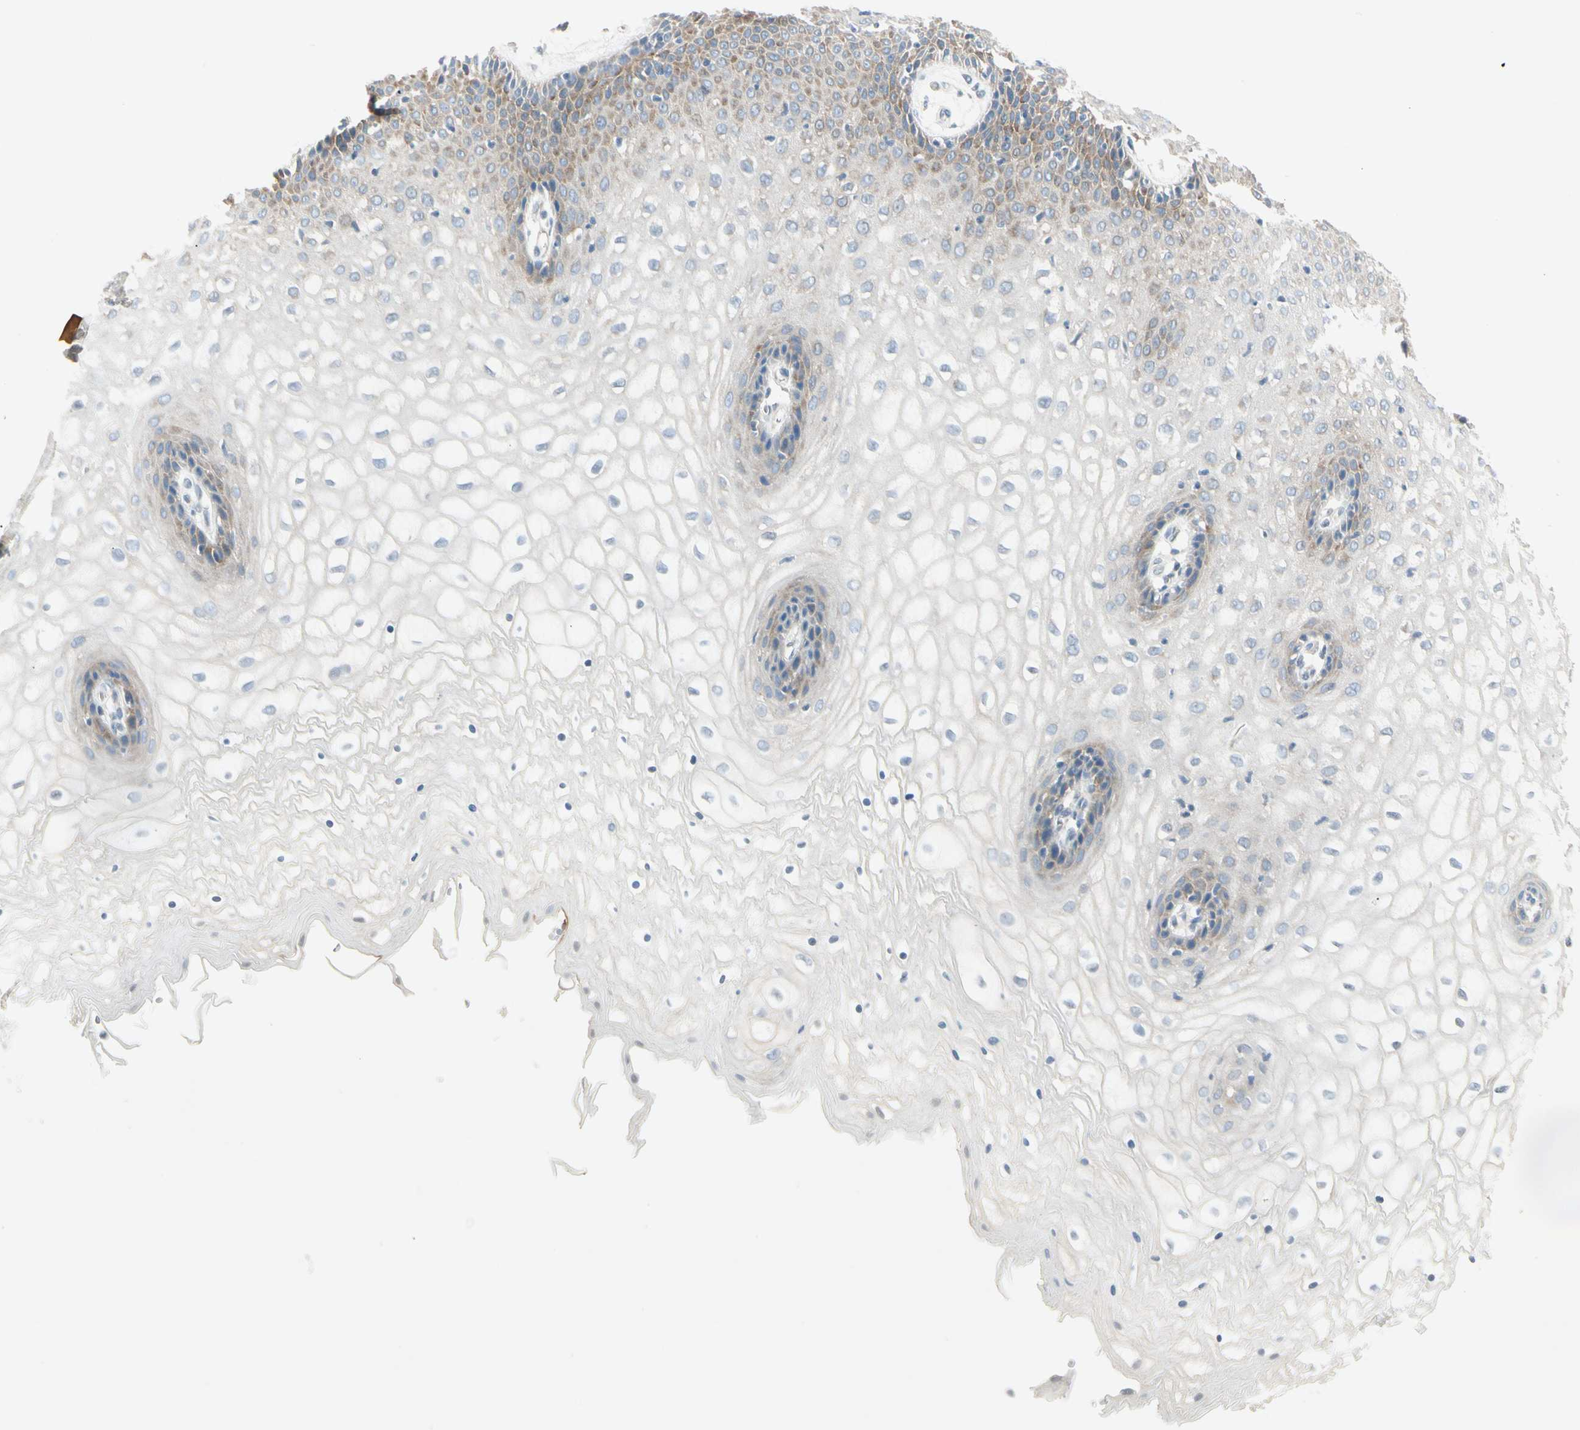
{"staining": {"intensity": "moderate", "quantity": "25%-75%", "location": "cytoplasmic/membranous"}, "tissue": "vagina", "cell_type": "Squamous epithelial cells", "image_type": "normal", "snomed": [{"axis": "morphology", "description": "Normal tissue, NOS"}, {"axis": "topography", "description": "Vagina"}], "caption": "IHC histopathology image of benign vagina: vagina stained using immunohistochemistry reveals medium levels of moderate protein expression localized specifically in the cytoplasmic/membranous of squamous epithelial cells, appearing as a cytoplasmic/membranous brown color.", "gene": "IL1R1", "patient": {"sex": "female", "age": 34}}